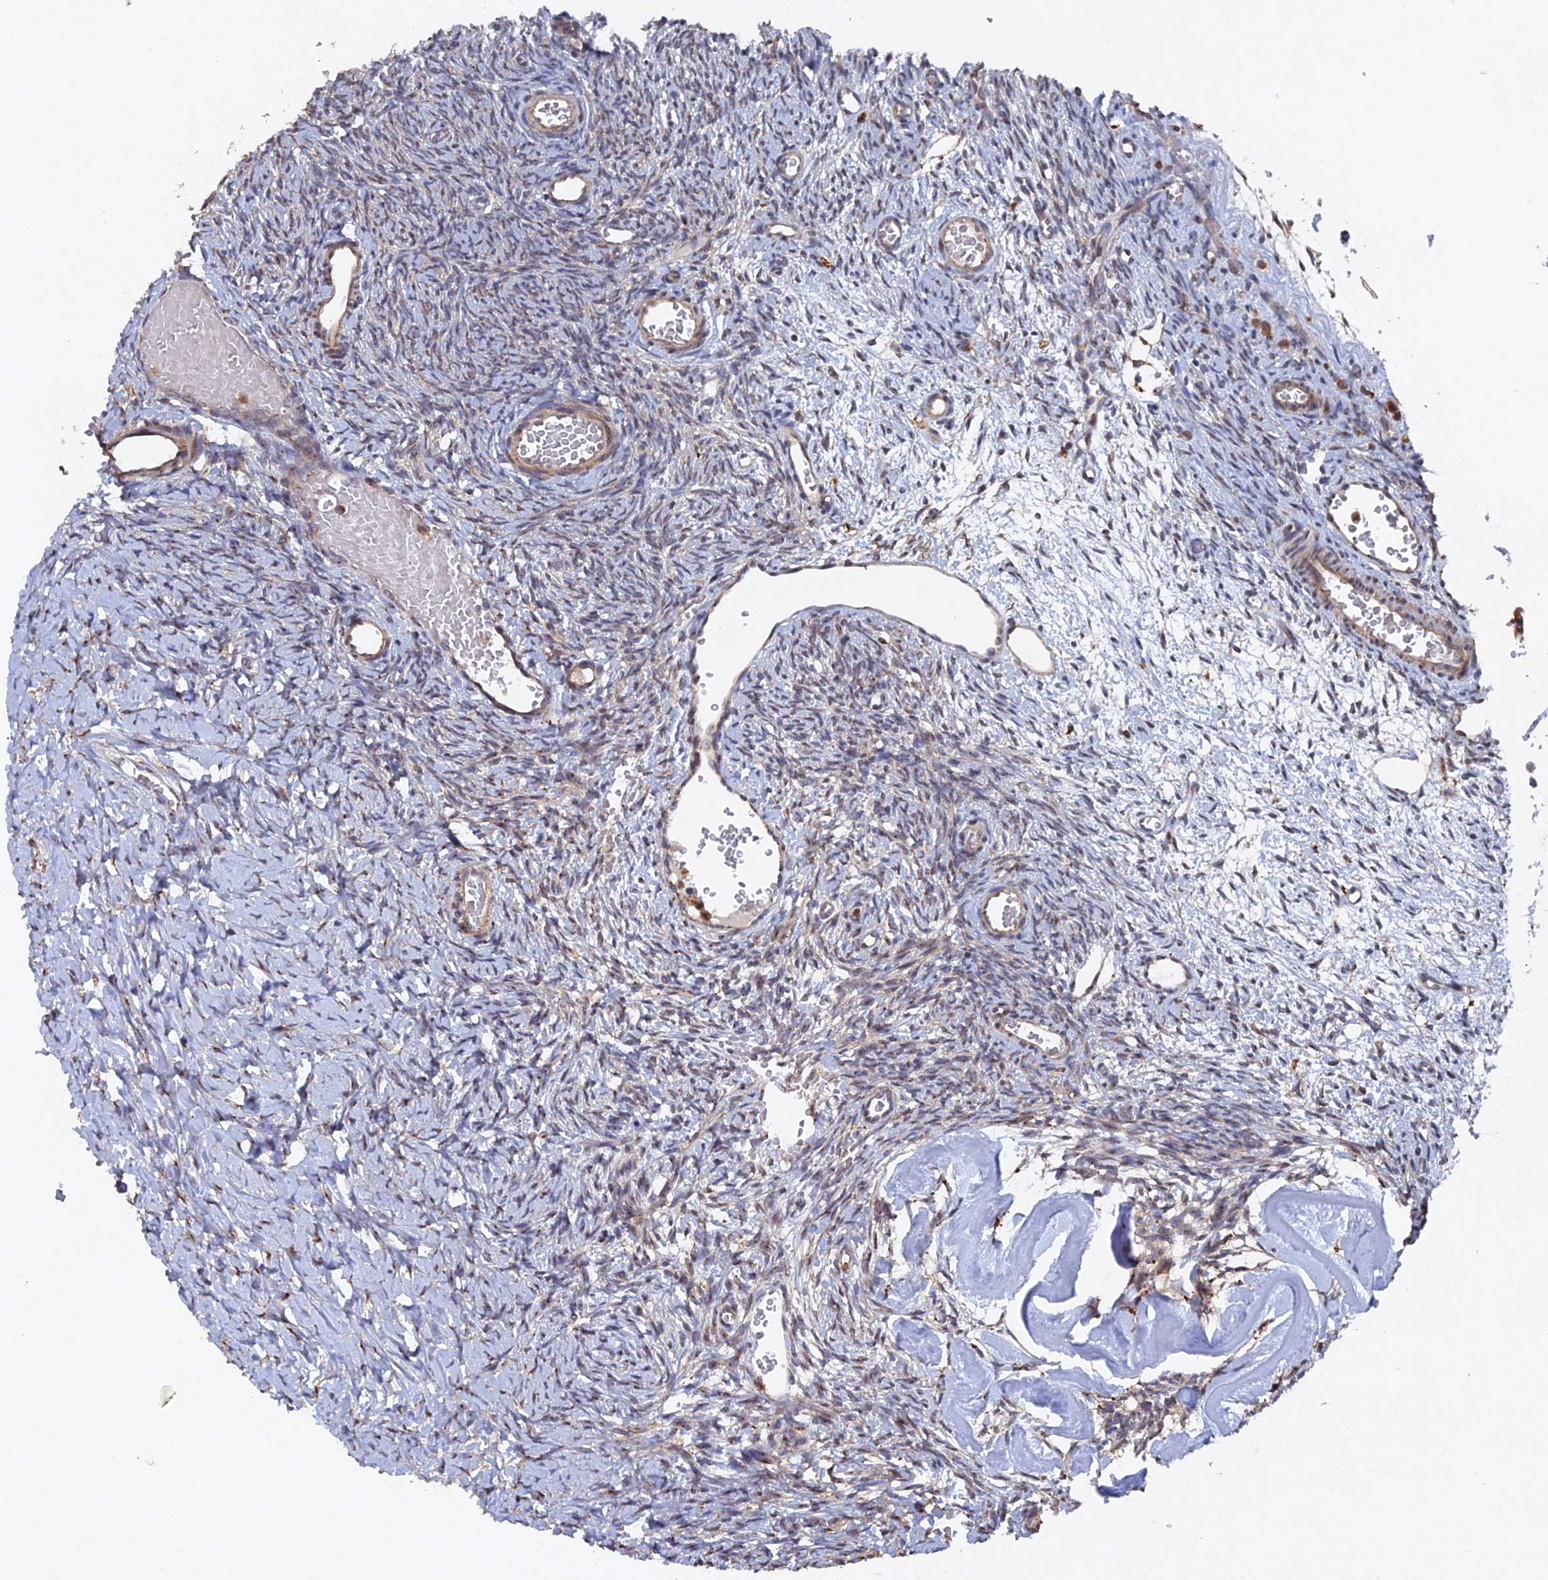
{"staining": {"intensity": "weak", "quantity": ">75%", "location": "cytoplasmic/membranous"}, "tissue": "ovary", "cell_type": "Follicle cells", "image_type": "normal", "snomed": [{"axis": "morphology", "description": "Normal tissue, NOS"}, {"axis": "topography", "description": "Ovary"}], "caption": "Protein staining of normal ovary displays weak cytoplasmic/membranous staining in about >75% of follicle cells. (Stains: DAB in brown, nuclei in blue, Microscopy: brightfield microscopy at high magnification).", "gene": "VPS37C", "patient": {"sex": "female", "age": 39}}